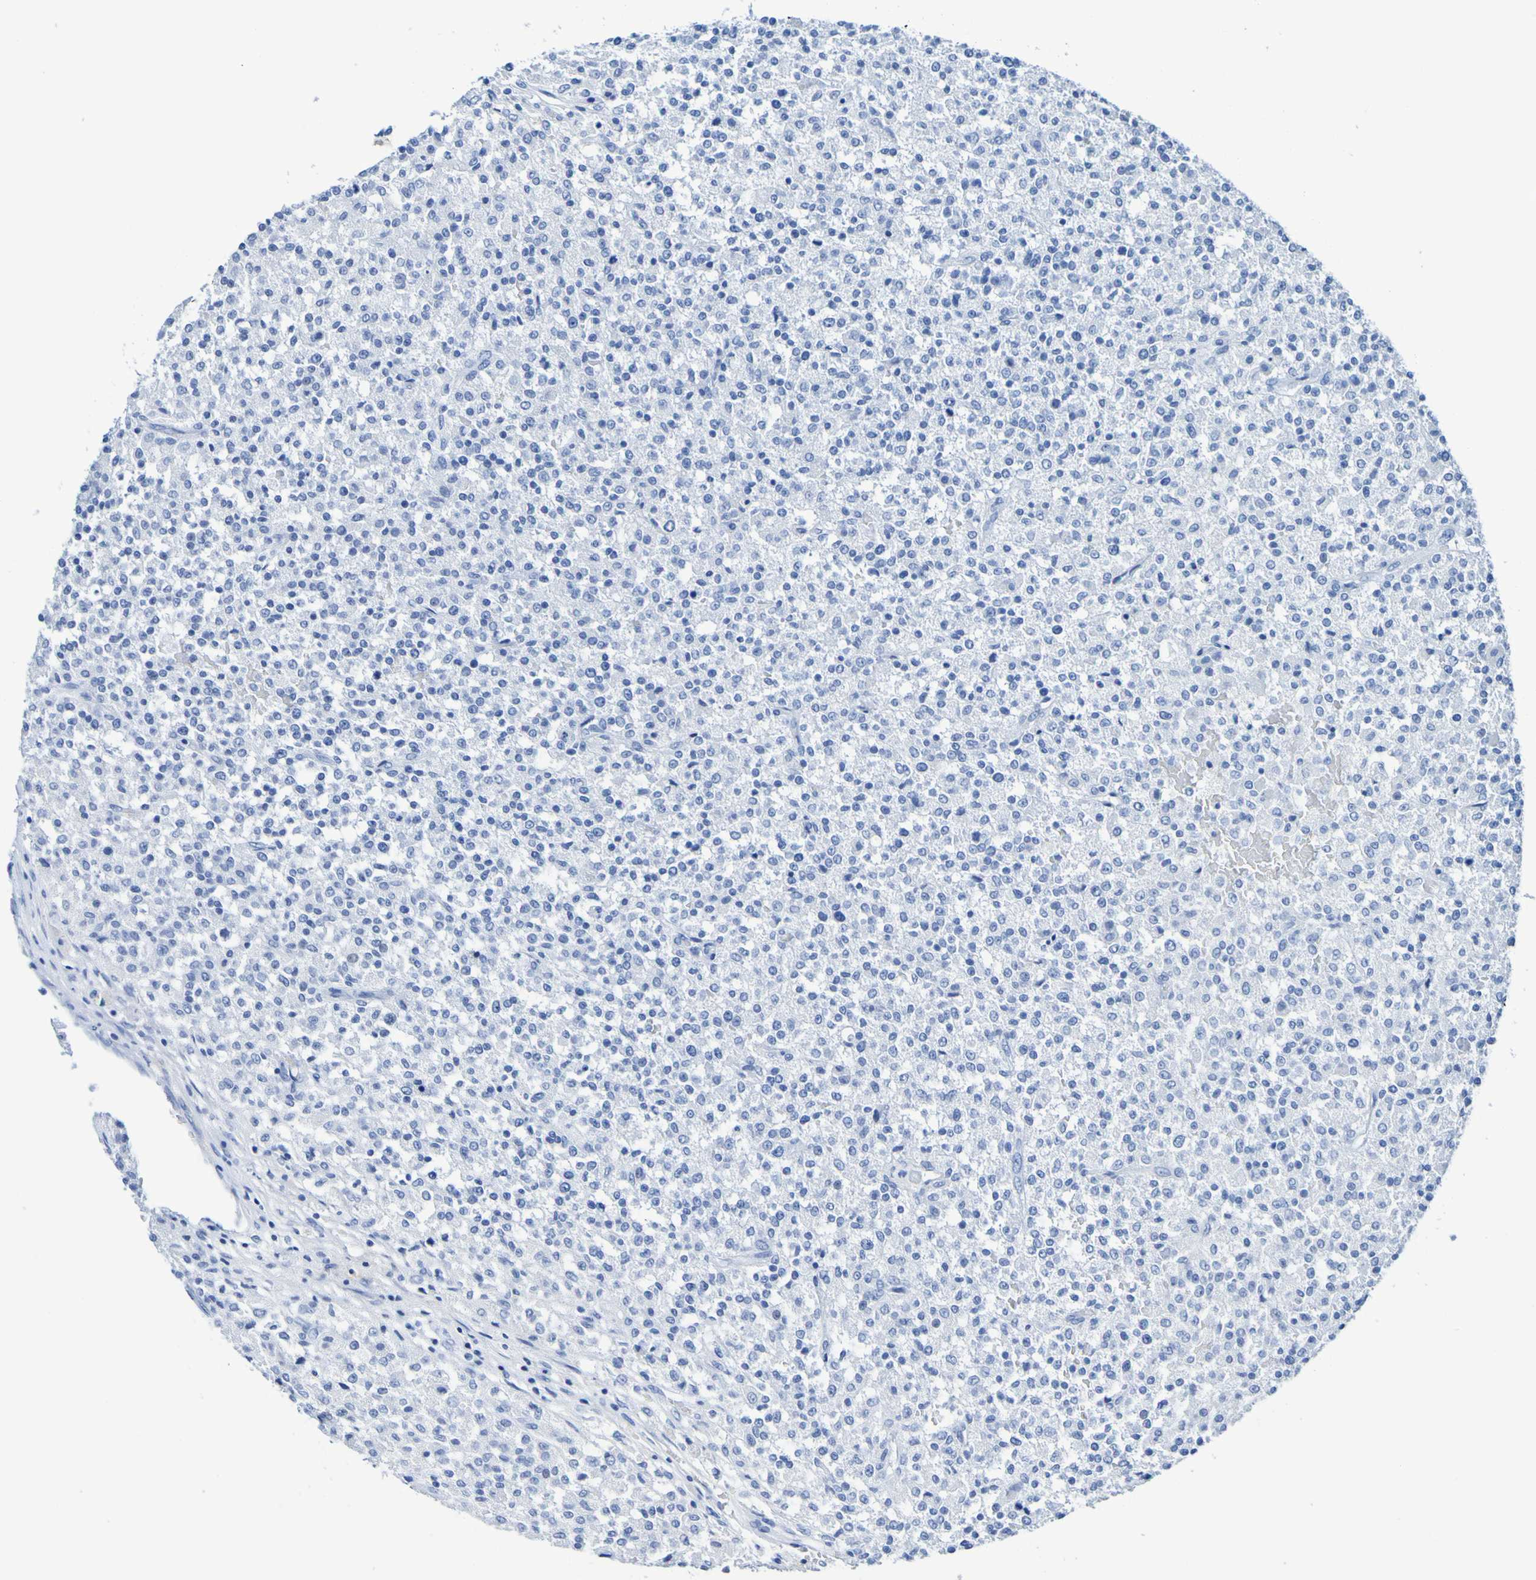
{"staining": {"intensity": "negative", "quantity": "none", "location": "none"}, "tissue": "testis cancer", "cell_type": "Tumor cells", "image_type": "cancer", "snomed": [{"axis": "morphology", "description": "Seminoma, NOS"}, {"axis": "topography", "description": "Testis"}], "caption": "Tumor cells show no significant protein positivity in testis seminoma.", "gene": "DPEP1", "patient": {"sex": "male", "age": 59}}